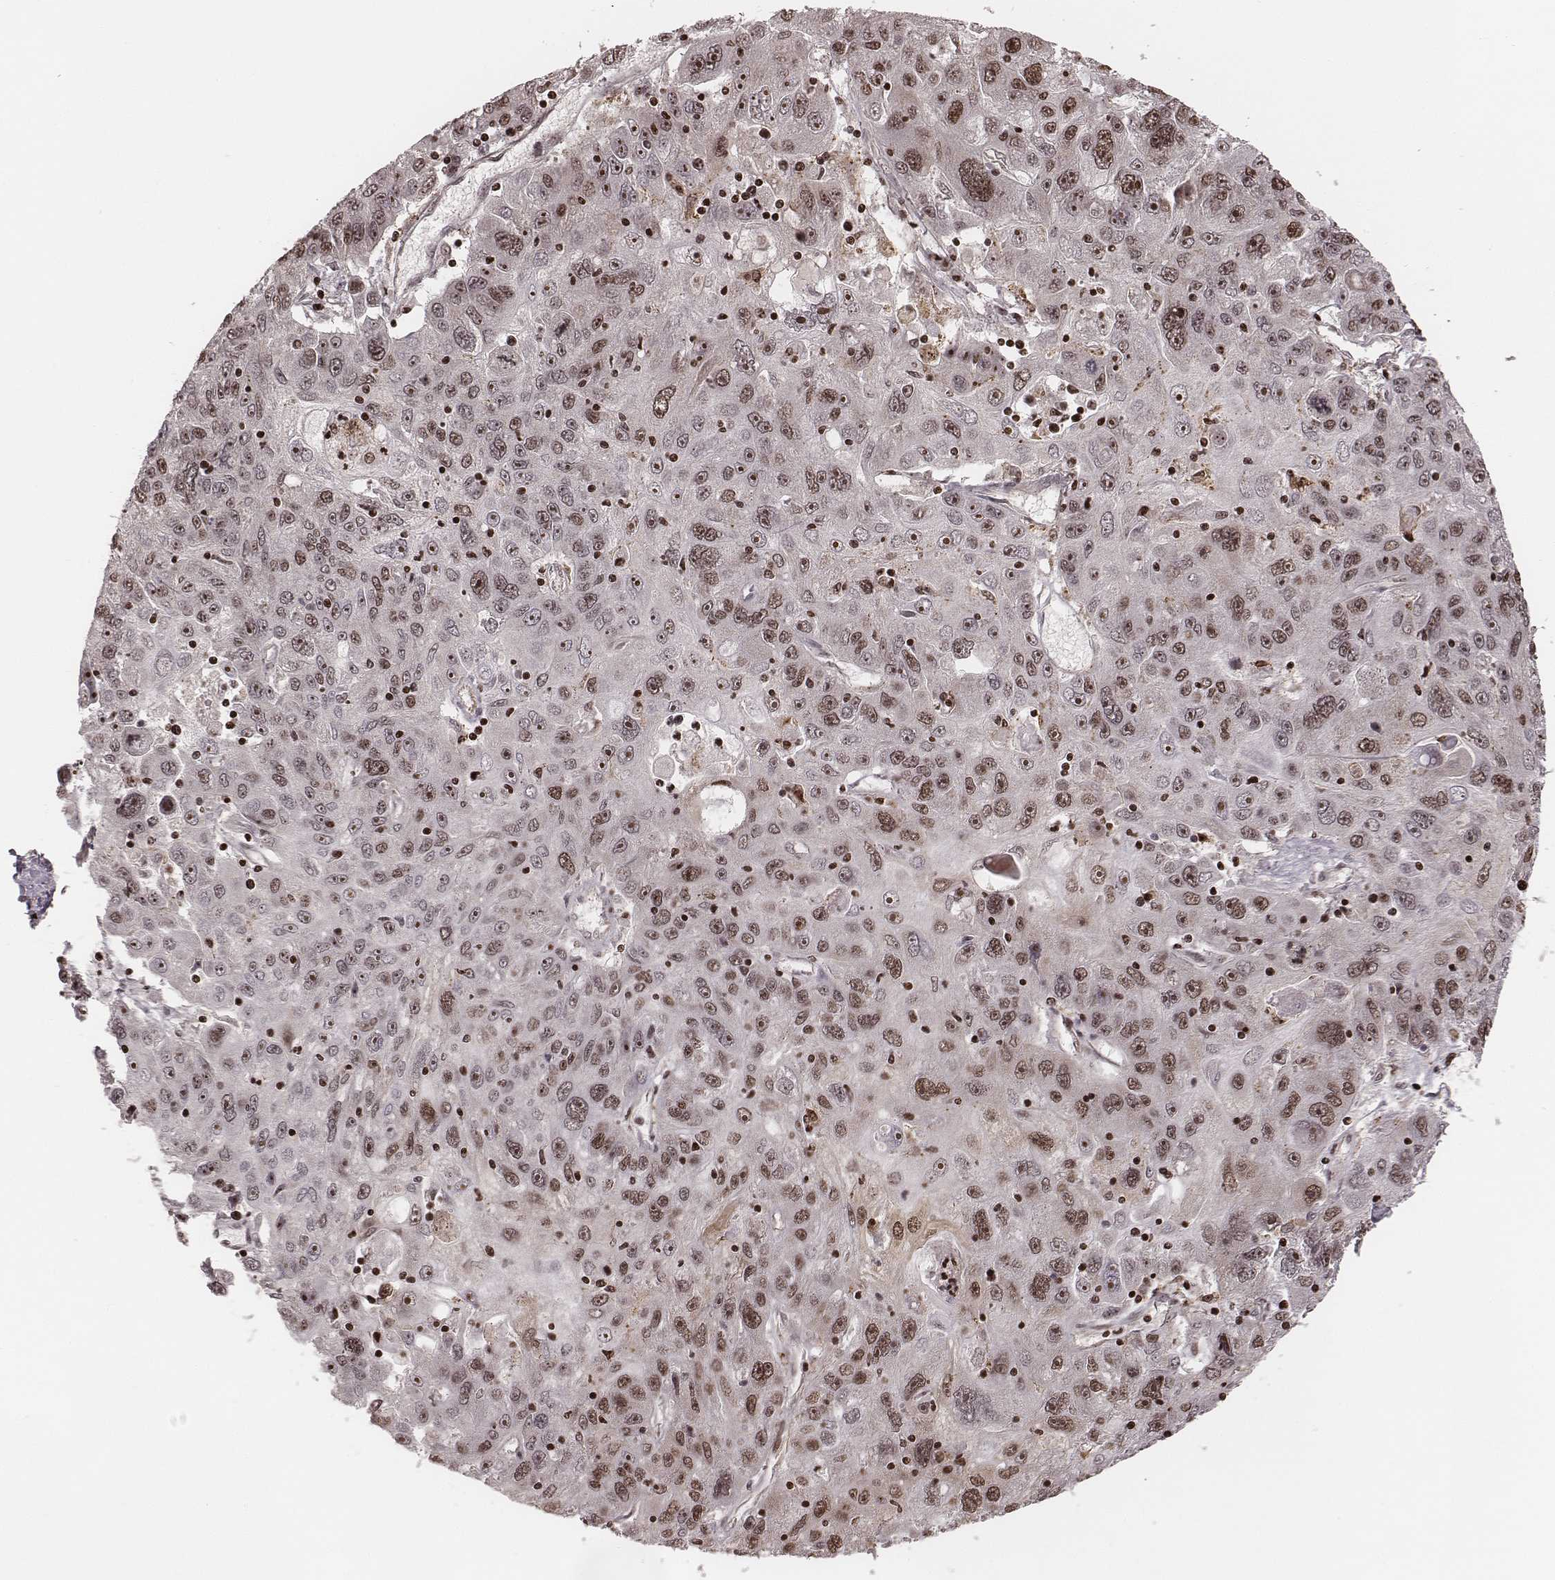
{"staining": {"intensity": "moderate", "quantity": "25%-75%", "location": "nuclear"}, "tissue": "stomach cancer", "cell_type": "Tumor cells", "image_type": "cancer", "snomed": [{"axis": "morphology", "description": "Adenocarcinoma, NOS"}, {"axis": "topography", "description": "Stomach"}], "caption": "Immunohistochemical staining of human stomach cancer (adenocarcinoma) exhibits moderate nuclear protein staining in about 25%-75% of tumor cells.", "gene": "VRK3", "patient": {"sex": "male", "age": 56}}